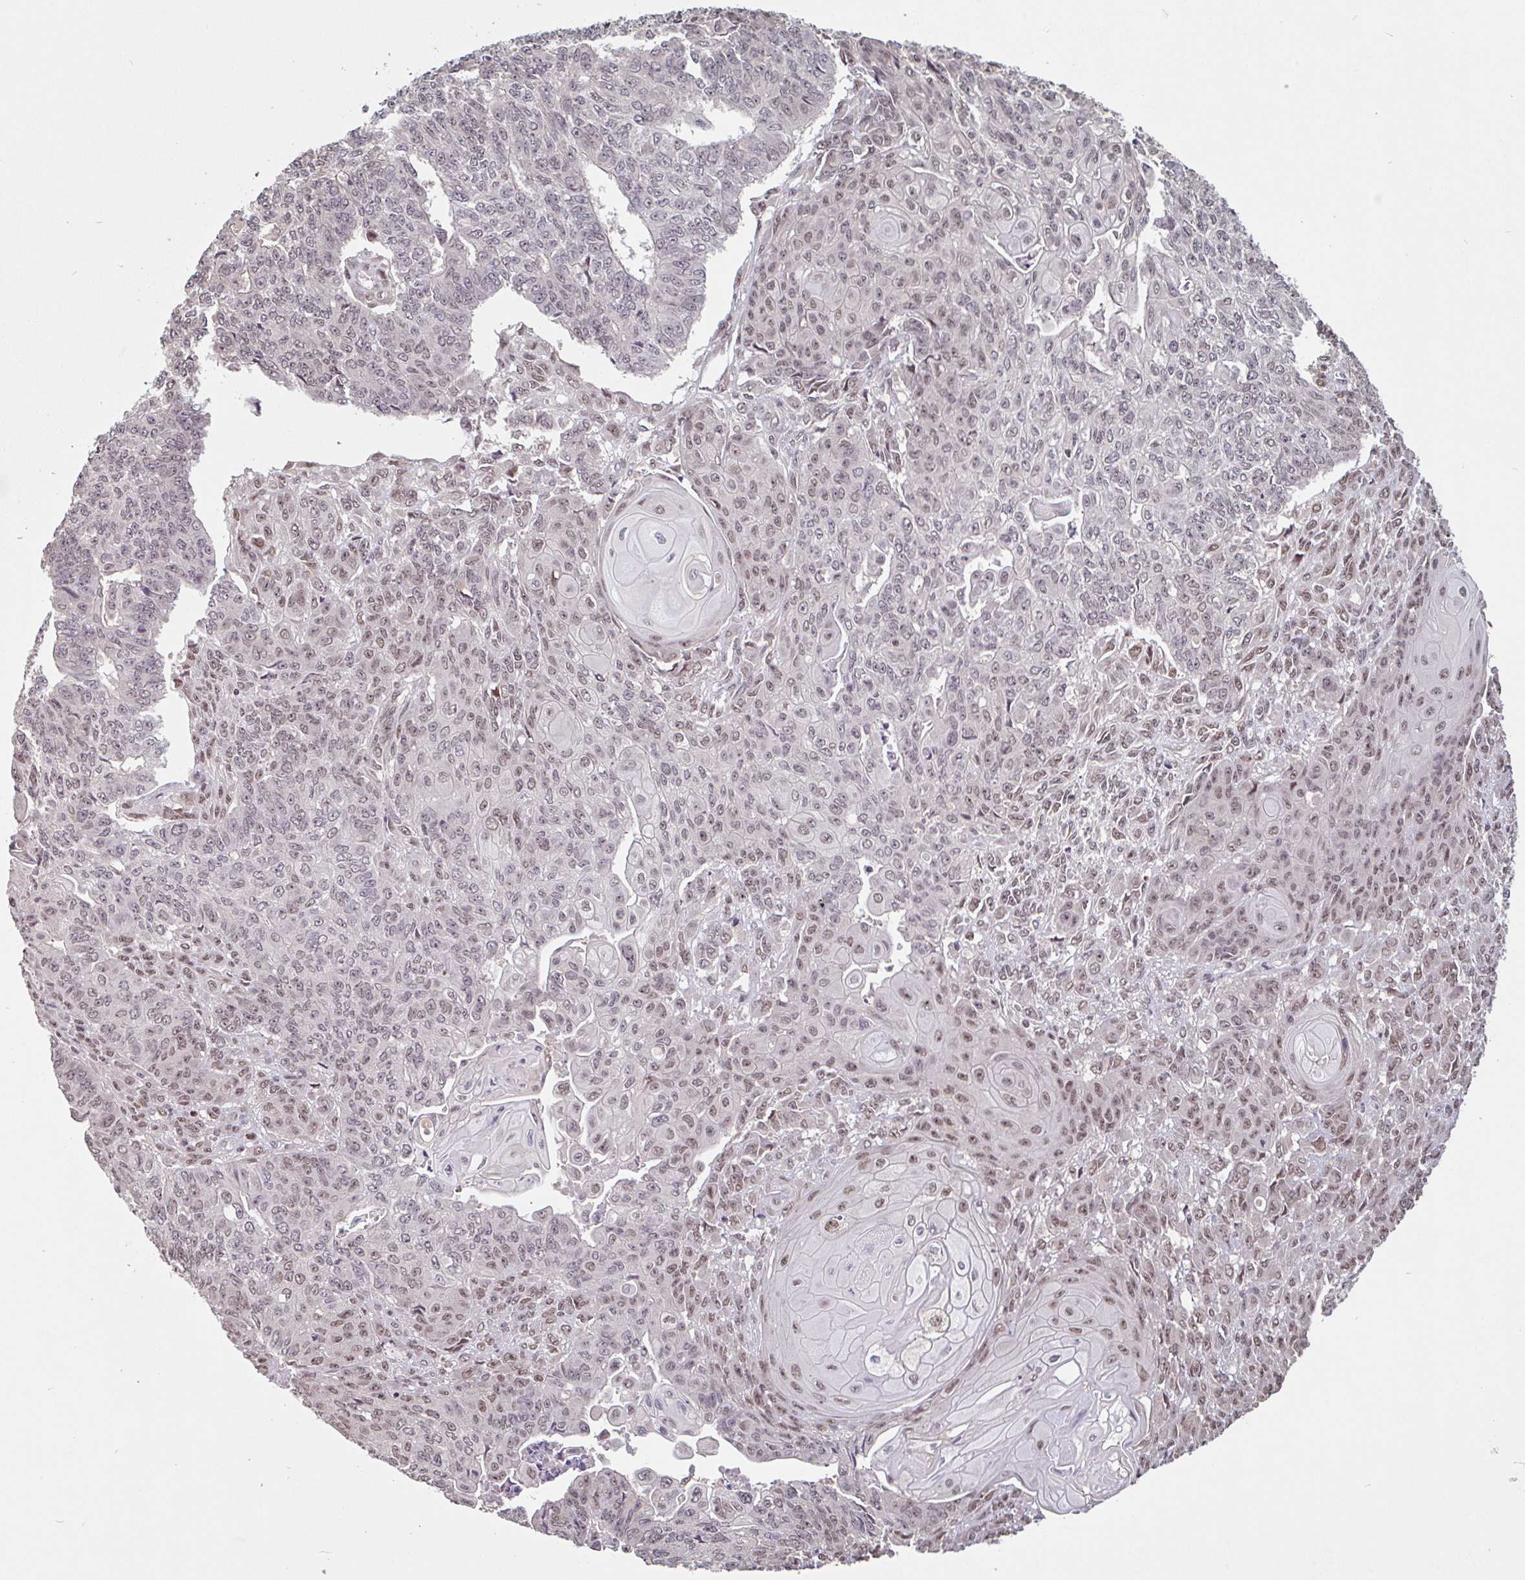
{"staining": {"intensity": "weak", "quantity": "25%-75%", "location": "nuclear"}, "tissue": "endometrial cancer", "cell_type": "Tumor cells", "image_type": "cancer", "snomed": [{"axis": "morphology", "description": "Adenocarcinoma, NOS"}, {"axis": "topography", "description": "Endometrium"}], "caption": "This is an image of immunohistochemistry staining of endometrial cancer (adenocarcinoma), which shows weak staining in the nuclear of tumor cells.", "gene": "DR1", "patient": {"sex": "female", "age": 32}}